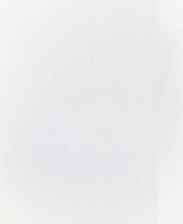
{"staining": {"intensity": "weak", "quantity": "25%-75%", "location": "cytoplasmic/membranous"}, "tissue": "melanoma", "cell_type": "Tumor cells", "image_type": "cancer", "snomed": [{"axis": "morphology", "description": "Malignant melanoma, NOS"}, {"axis": "topography", "description": "Skin"}], "caption": "An IHC photomicrograph of neoplastic tissue is shown. Protein staining in brown highlights weak cytoplasmic/membranous positivity in melanoma within tumor cells. (Brightfield microscopy of DAB IHC at high magnification).", "gene": "DLG3", "patient": {"sex": "female", "age": 64}}